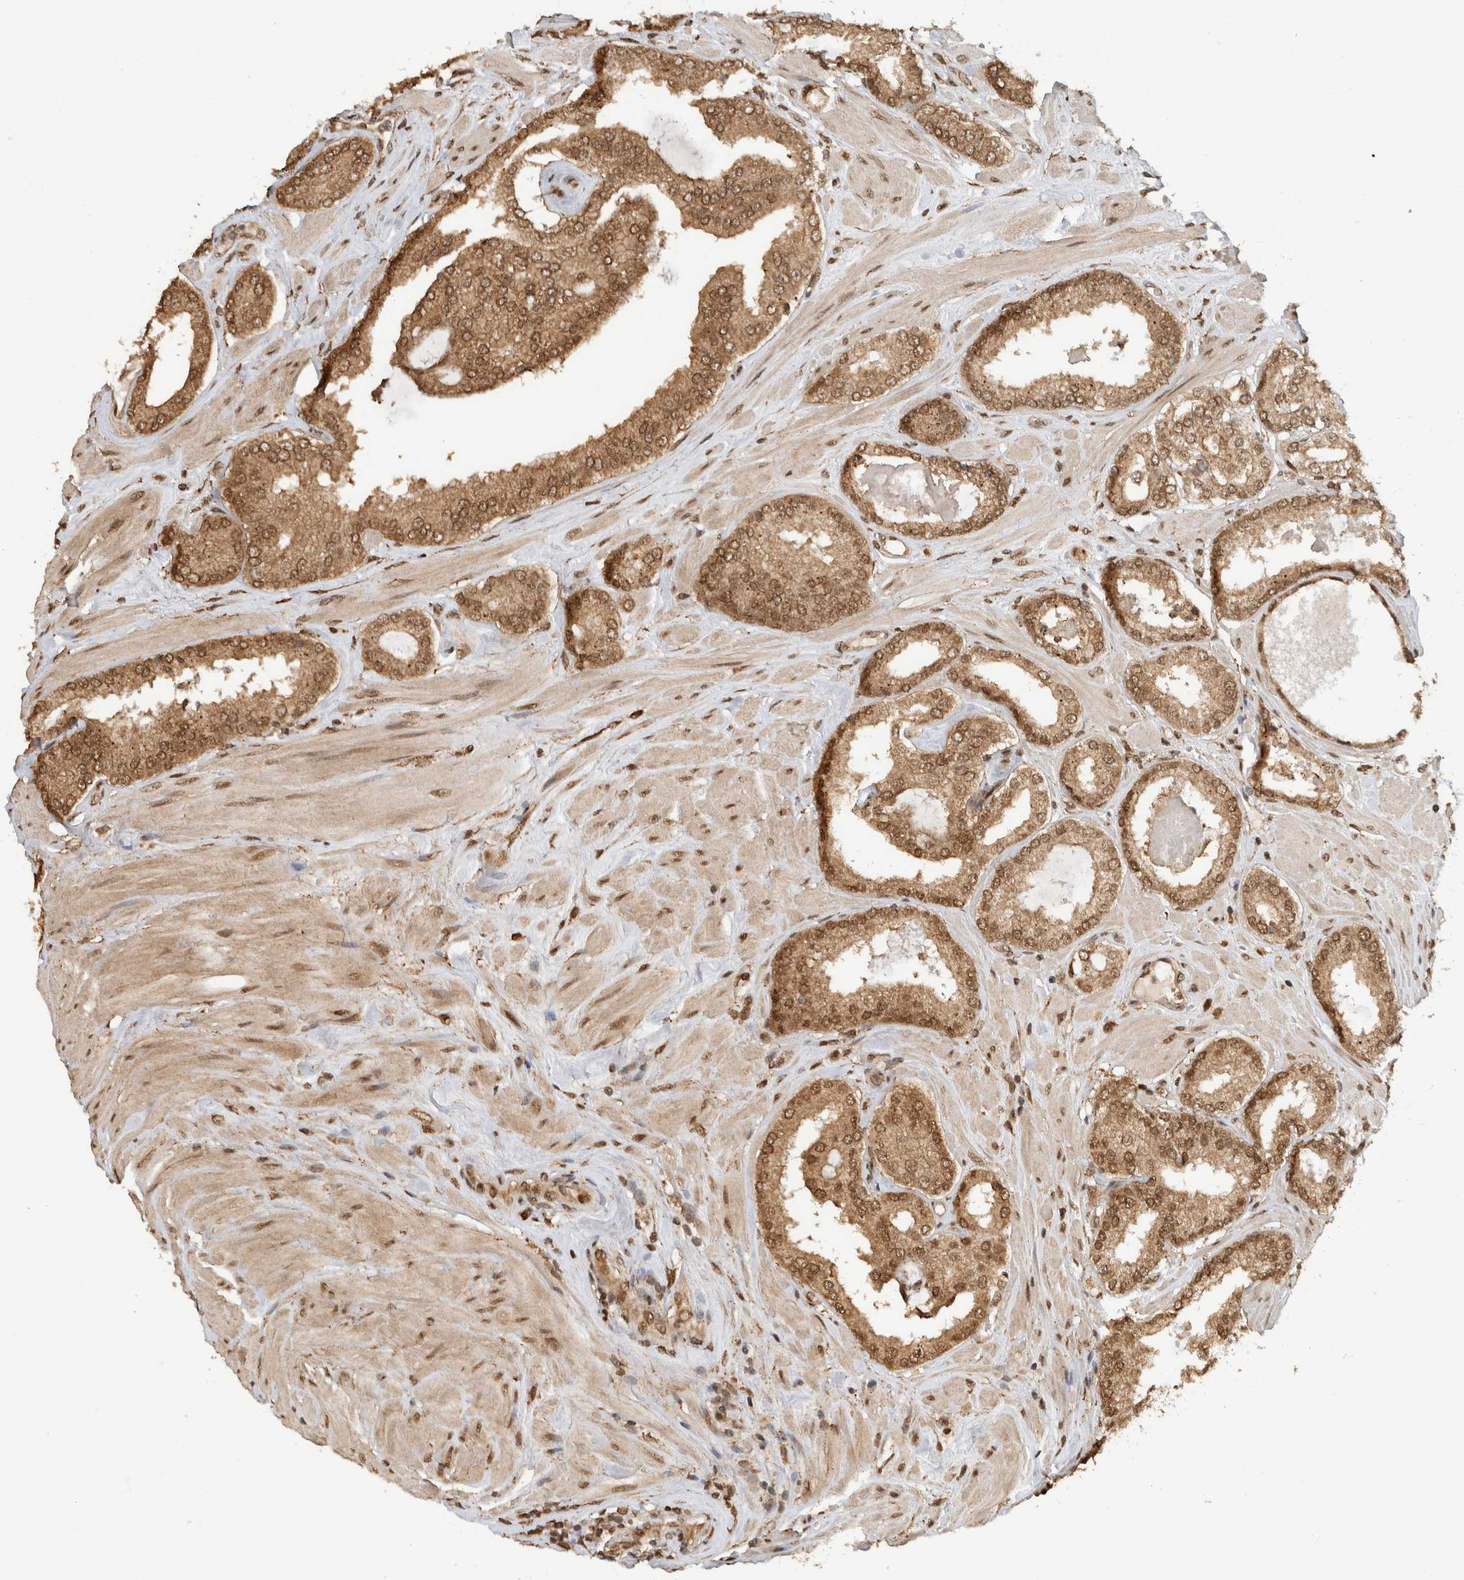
{"staining": {"intensity": "moderate", "quantity": ">75%", "location": "cytoplasmic/membranous,nuclear"}, "tissue": "prostate cancer", "cell_type": "Tumor cells", "image_type": "cancer", "snomed": [{"axis": "morphology", "description": "Adenocarcinoma, Low grade"}, {"axis": "topography", "description": "Prostate"}], "caption": "DAB (3,3'-diaminobenzidine) immunohistochemical staining of prostate cancer (low-grade adenocarcinoma) displays moderate cytoplasmic/membranous and nuclear protein staining in approximately >75% of tumor cells.", "gene": "C1orf21", "patient": {"sex": "male", "age": 62}}